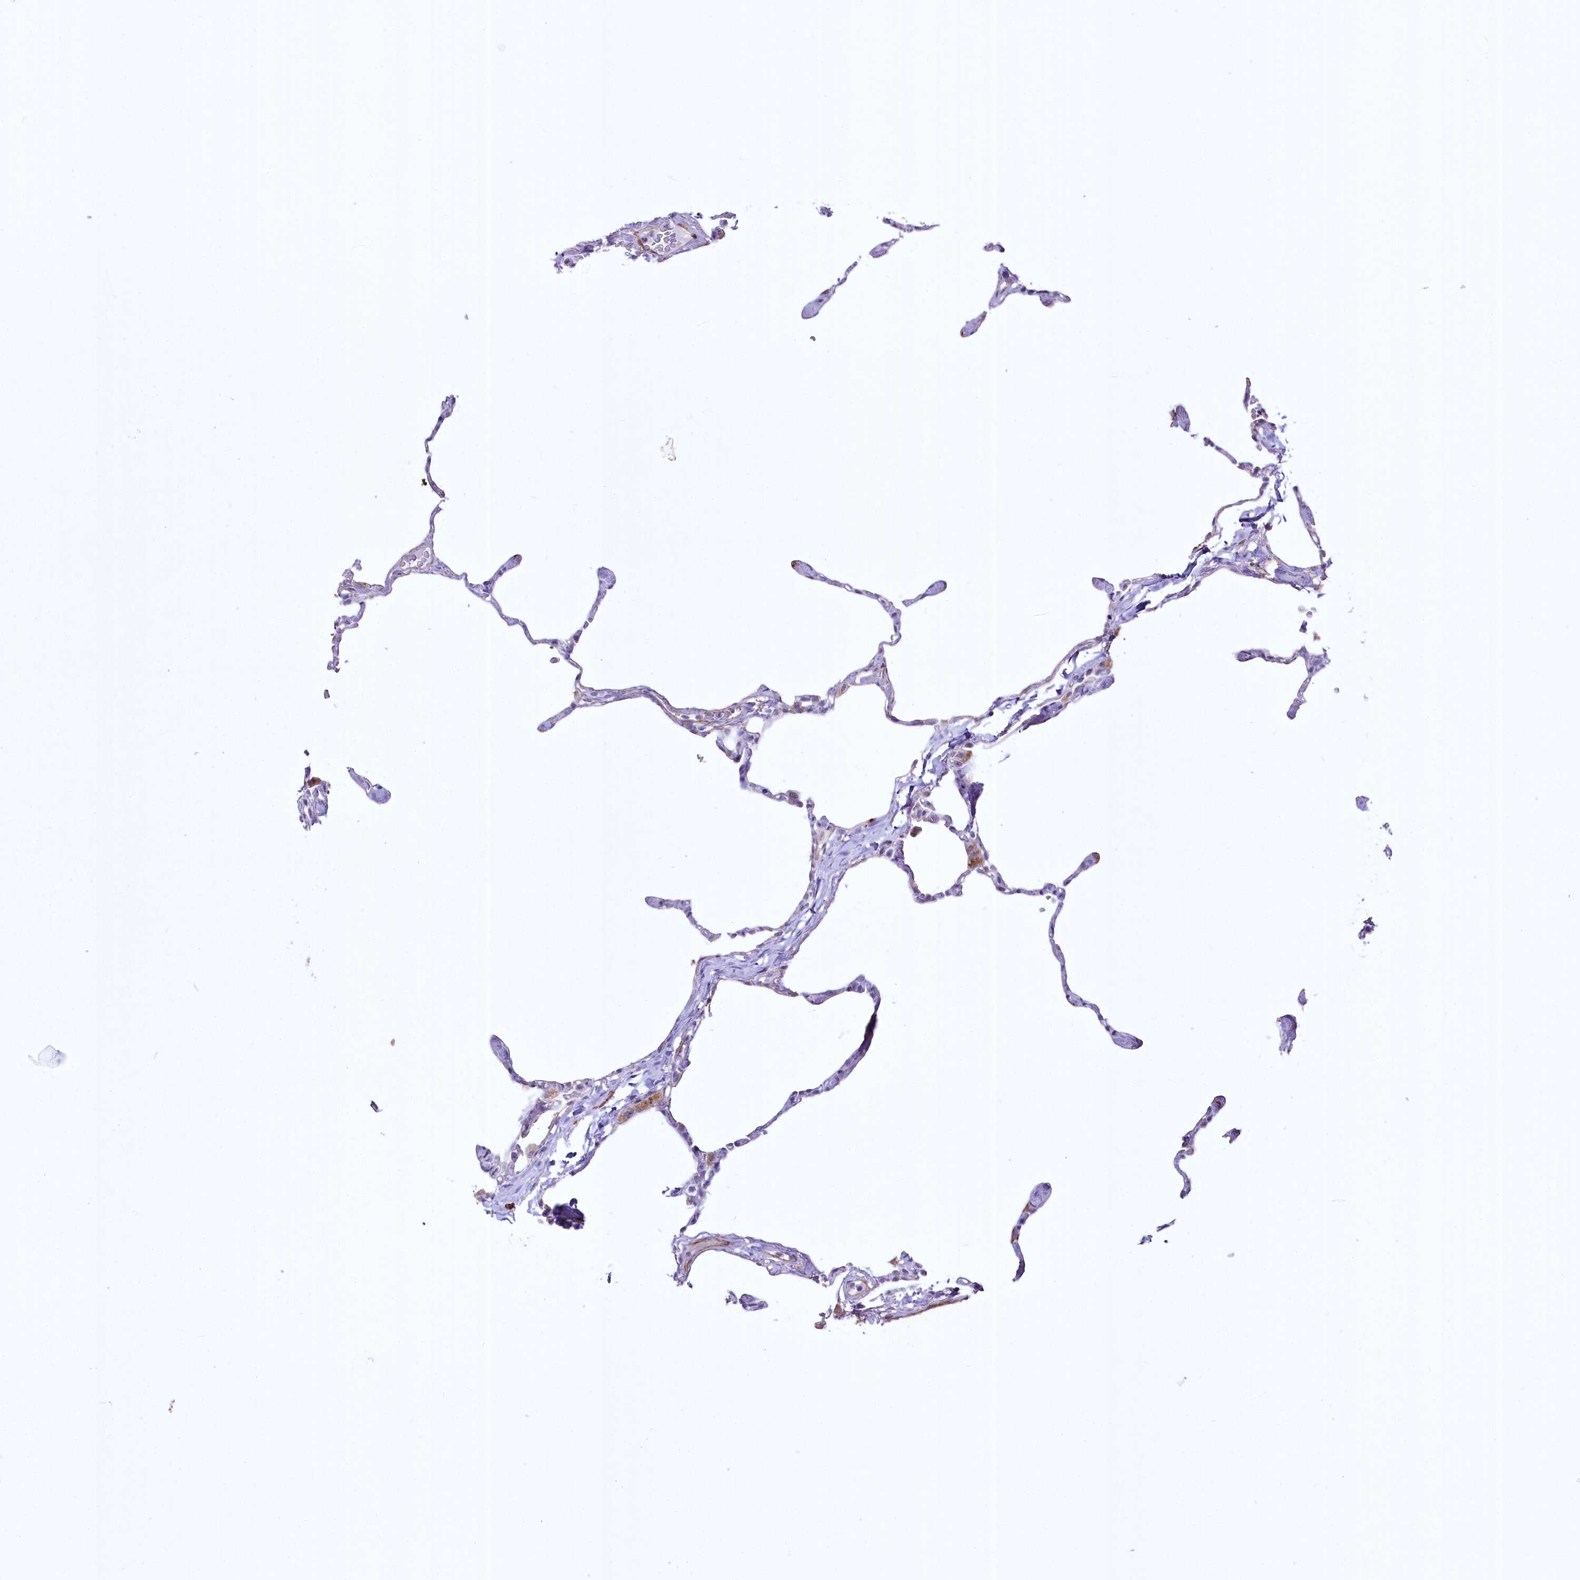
{"staining": {"intensity": "negative", "quantity": "none", "location": "none"}, "tissue": "lung", "cell_type": "Alveolar cells", "image_type": "normal", "snomed": [{"axis": "morphology", "description": "Normal tissue, NOS"}, {"axis": "topography", "description": "Lung"}], "caption": "A high-resolution micrograph shows immunohistochemistry (IHC) staining of benign lung, which displays no significant staining in alveolar cells.", "gene": "SYNPO2", "patient": {"sex": "male", "age": 65}}